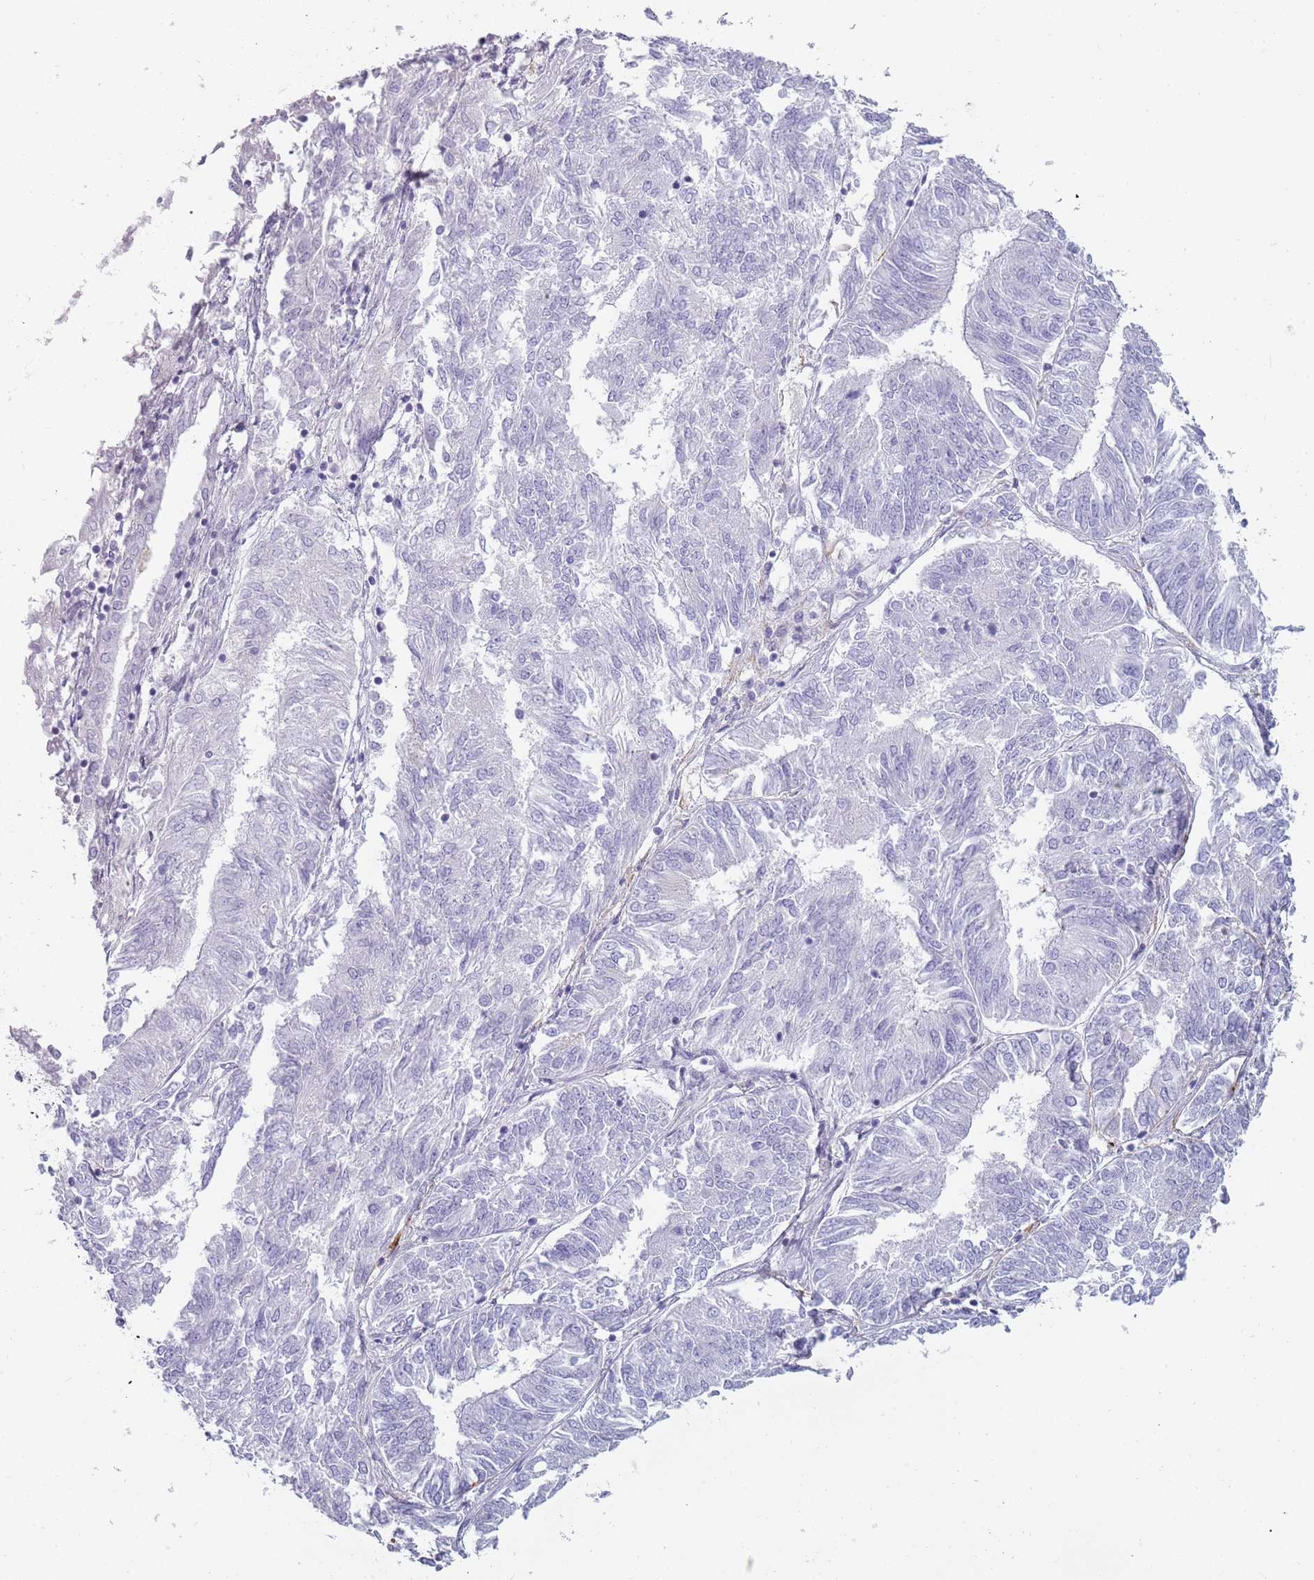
{"staining": {"intensity": "negative", "quantity": "none", "location": "none"}, "tissue": "endometrial cancer", "cell_type": "Tumor cells", "image_type": "cancer", "snomed": [{"axis": "morphology", "description": "Adenocarcinoma, NOS"}, {"axis": "topography", "description": "Endometrium"}], "caption": "Tumor cells show no significant expression in adenocarcinoma (endometrial).", "gene": "COLEC12", "patient": {"sex": "female", "age": 58}}